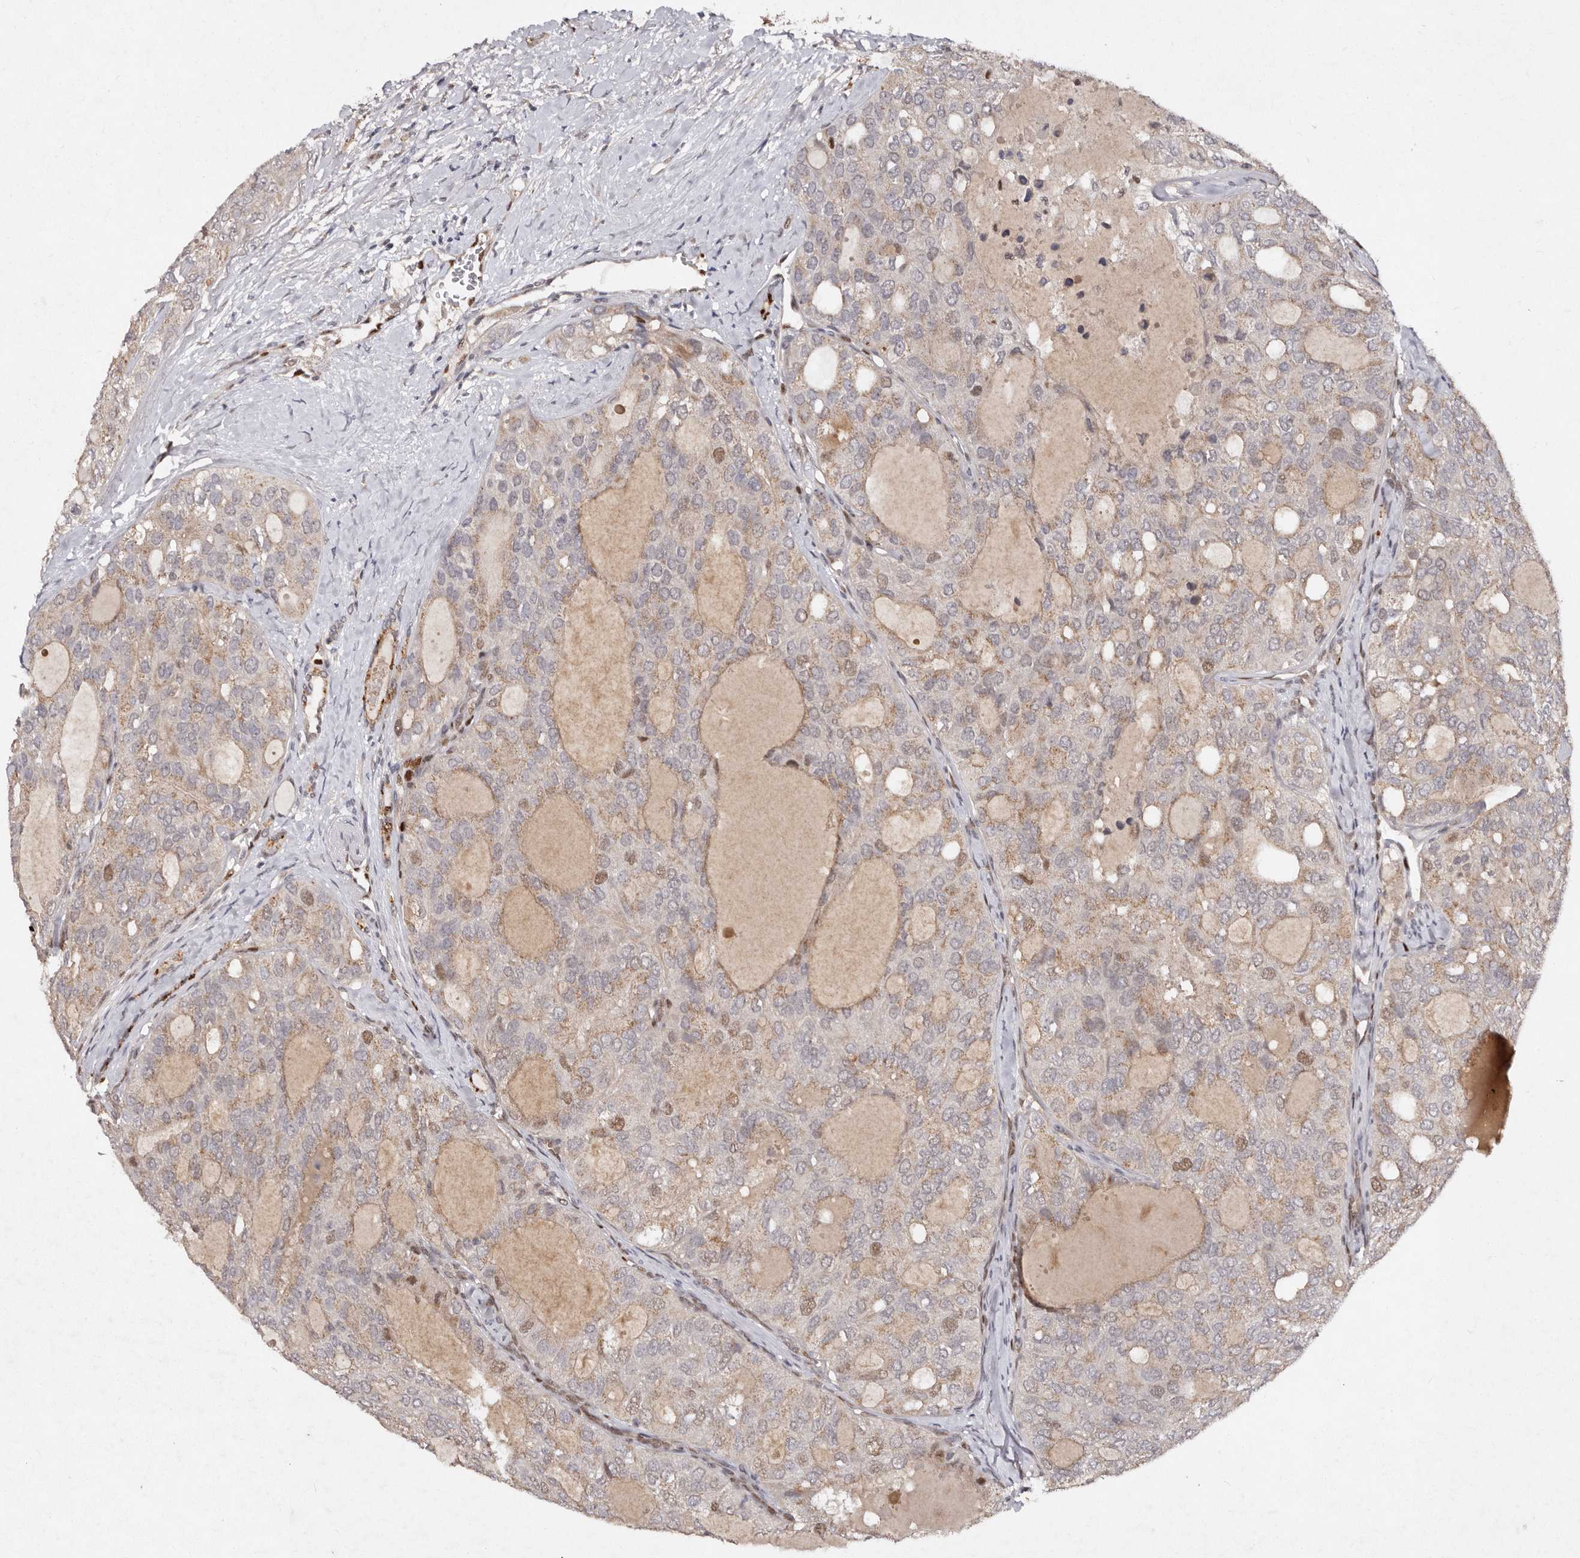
{"staining": {"intensity": "moderate", "quantity": "<25%", "location": "cytoplasmic/membranous,nuclear"}, "tissue": "thyroid cancer", "cell_type": "Tumor cells", "image_type": "cancer", "snomed": [{"axis": "morphology", "description": "Follicular adenoma carcinoma, NOS"}, {"axis": "topography", "description": "Thyroid gland"}], "caption": "Immunohistochemical staining of human thyroid cancer (follicular adenoma carcinoma) reveals moderate cytoplasmic/membranous and nuclear protein expression in approximately <25% of tumor cells.", "gene": "KLF7", "patient": {"sex": "male", "age": 75}}